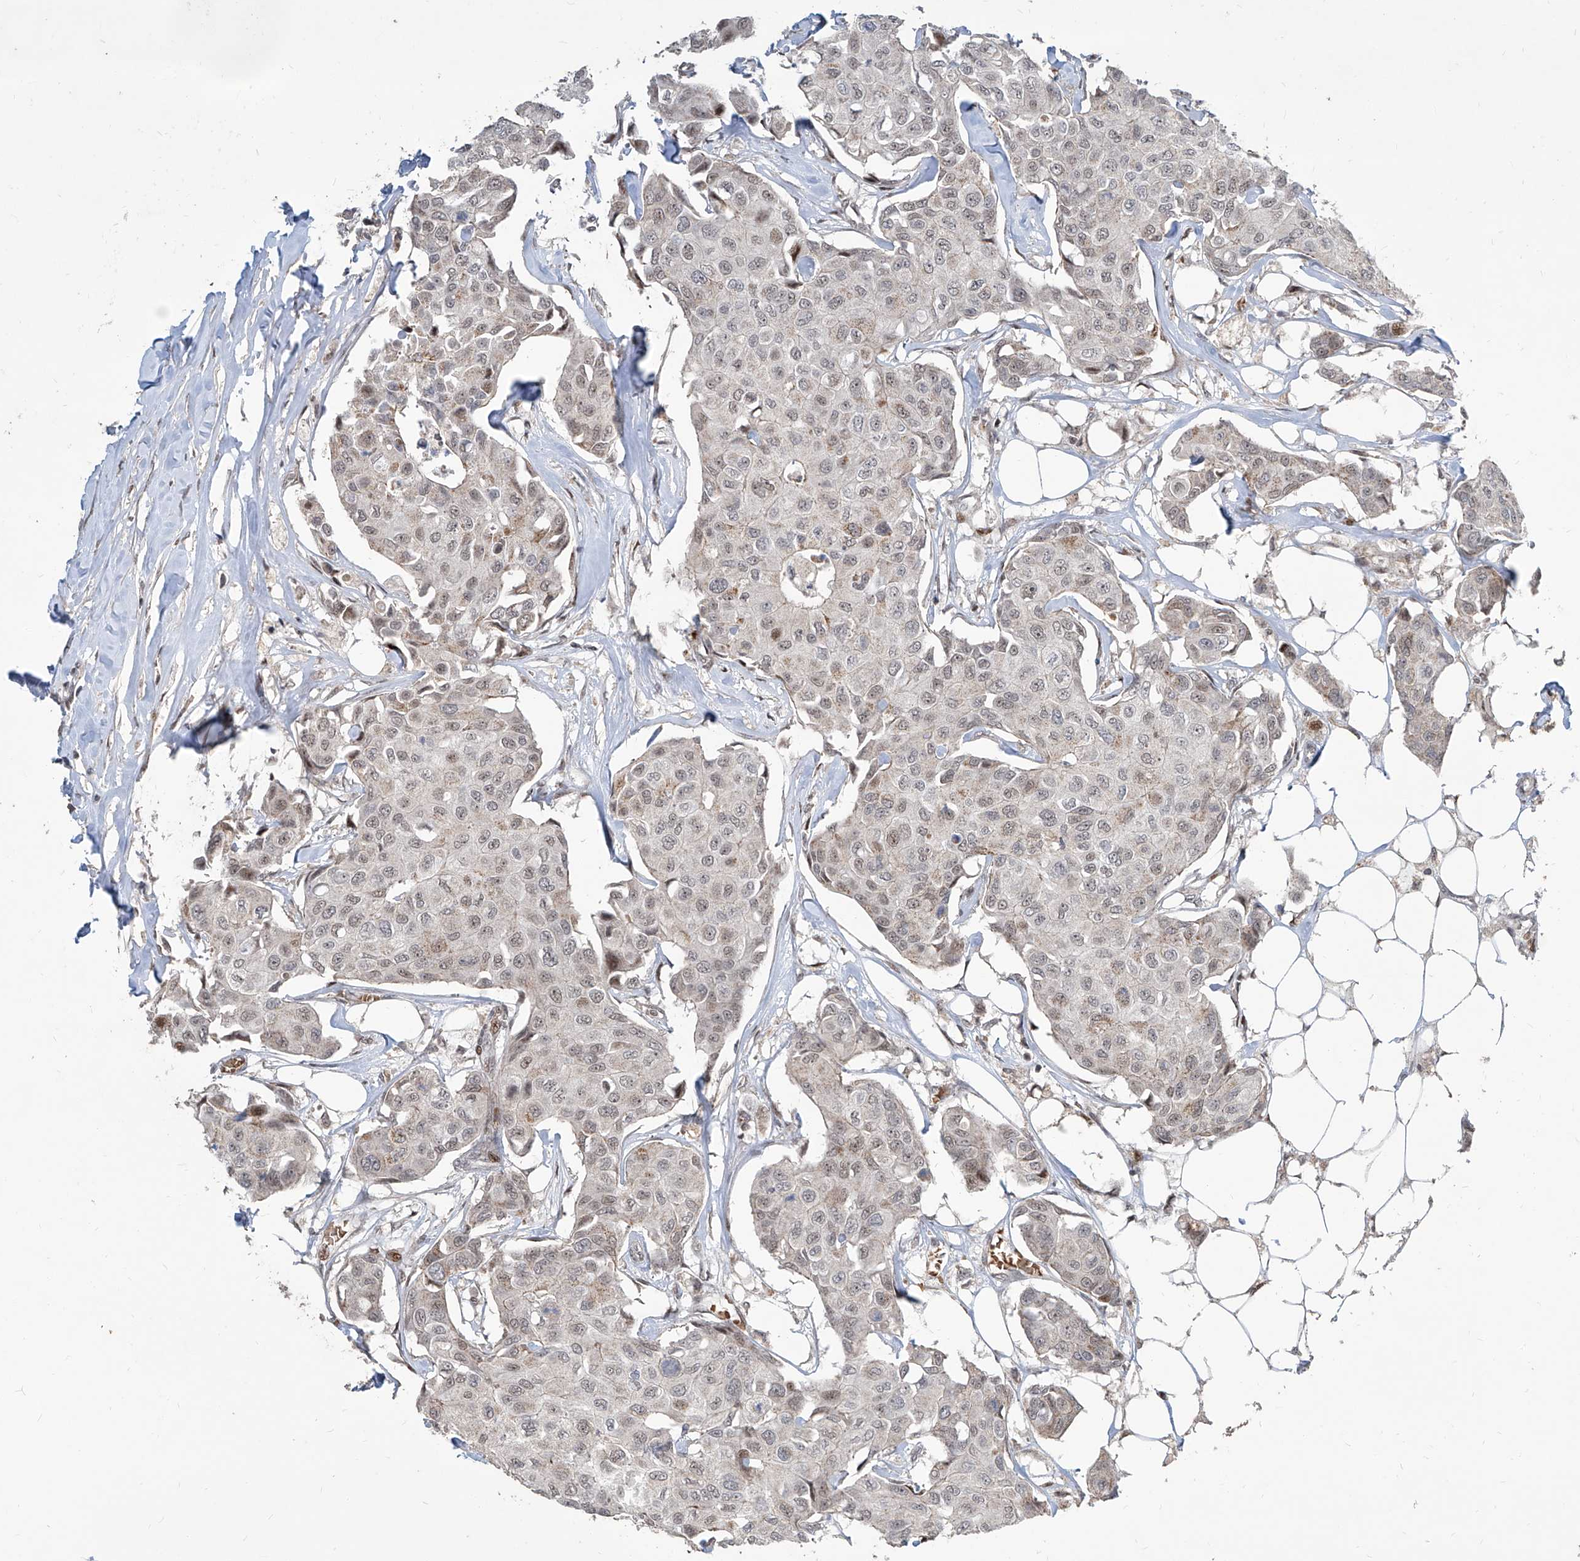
{"staining": {"intensity": "weak", "quantity": "25%-75%", "location": "nuclear"}, "tissue": "breast cancer", "cell_type": "Tumor cells", "image_type": "cancer", "snomed": [{"axis": "morphology", "description": "Duct carcinoma"}, {"axis": "topography", "description": "Breast"}], "caption": "Human breast infiltrating ductal carcinoma stained for a protein (brown) displays weak nuclear positive expression in approximately 25%-75% of tumor cells.", "gene": "IRF2", "patient": {"sex": "female", "age": 80}}